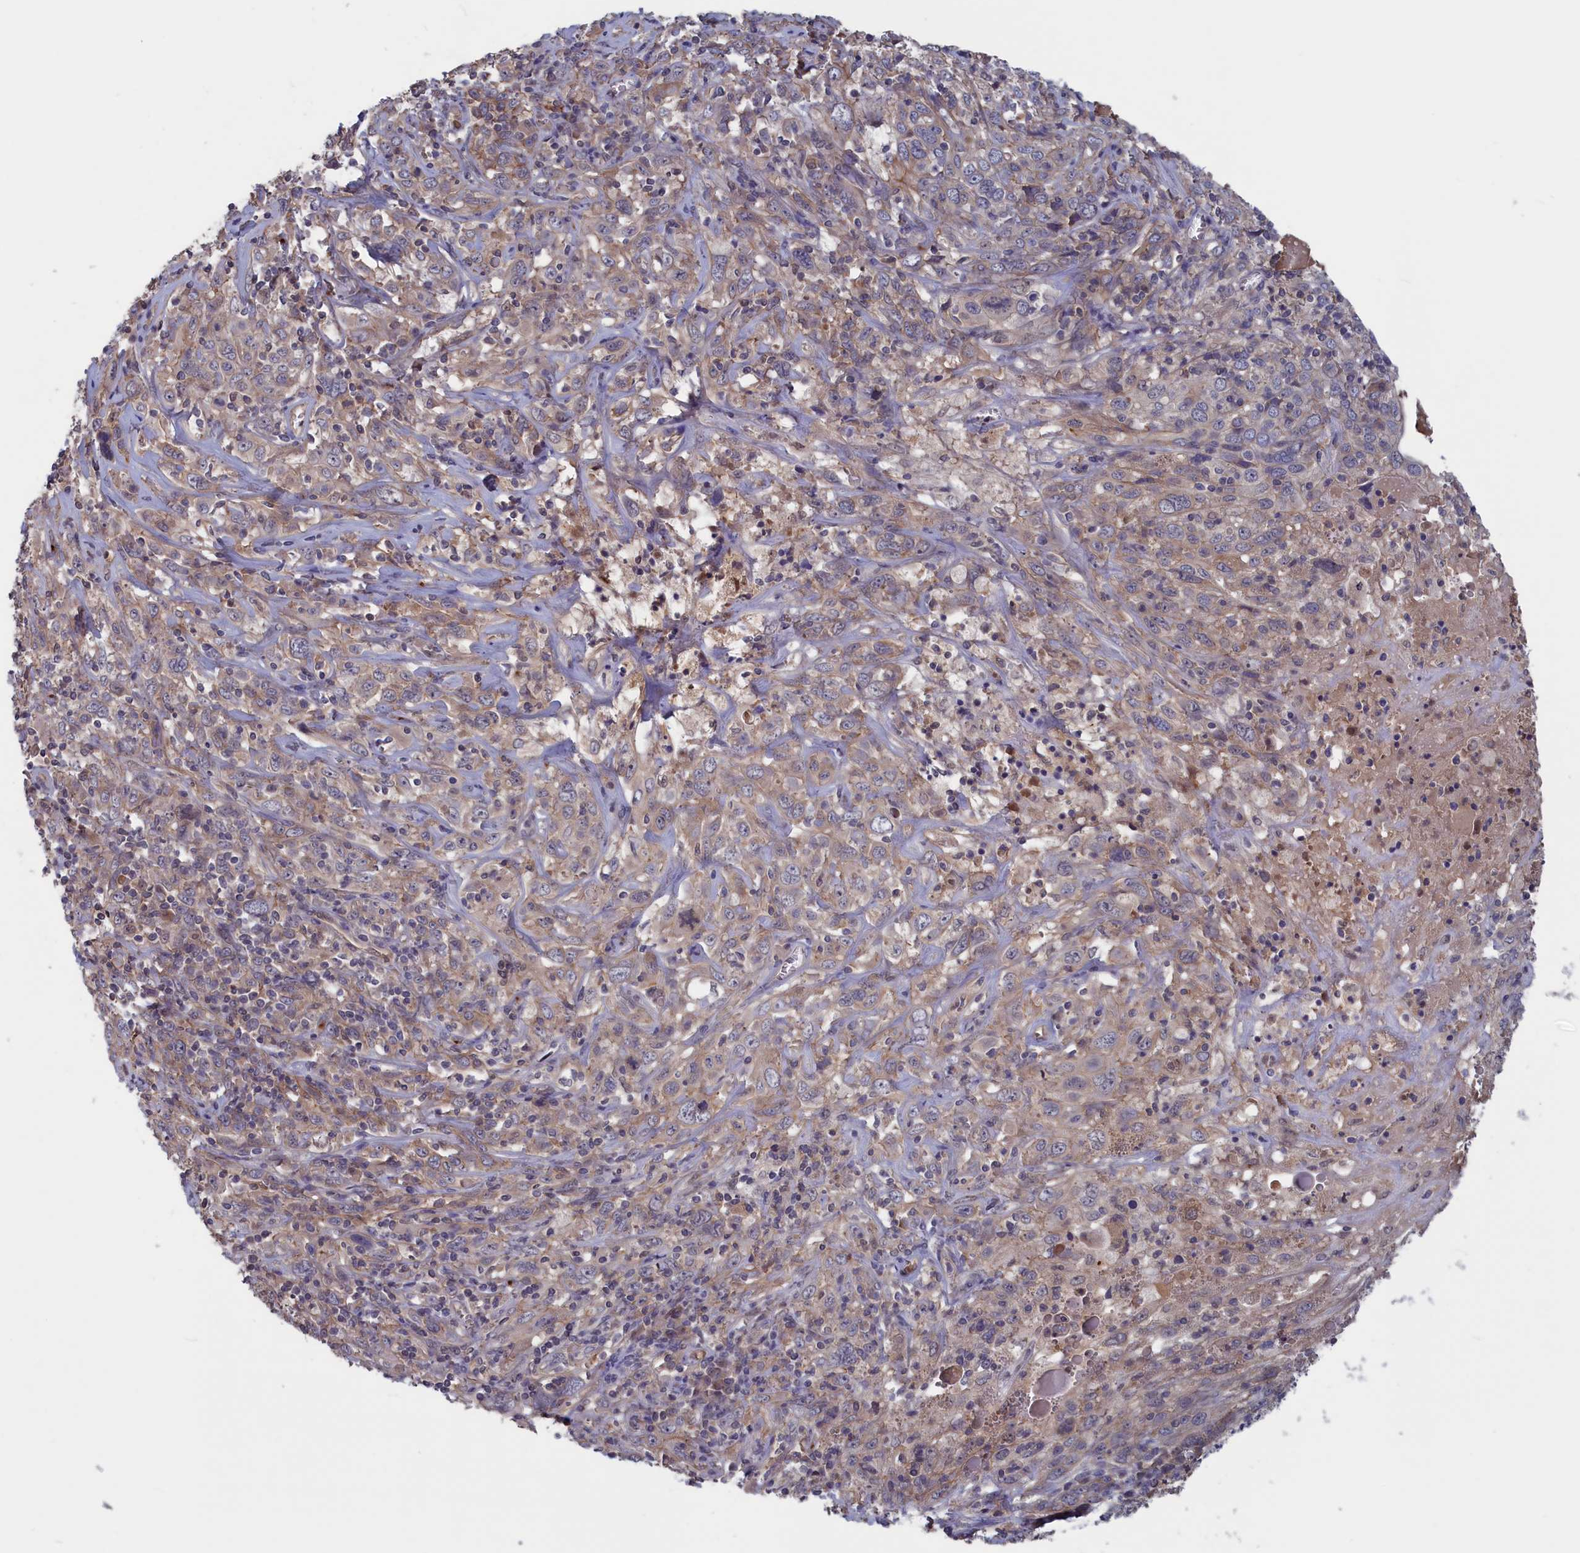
{"staining": {"intensity": "weak", "quantity": "<25%", "location": "cytoplasmic/membranous"}, "tissue": "cervical cancer", "cell_type": "Tumor cells", "image_type": "cancer", "snomed": [{"axis": "morphology", "description": "Squamous cell carcinoma, NOS"}, {"axis": "topography", "description": "Cervix"}], "caption": "Immunohistochemical staining of cervical cancer demonstrates no significant positivity in tumor cells.", "gene": "PLP2", "patient": {"sex": "female", "age": 46}}